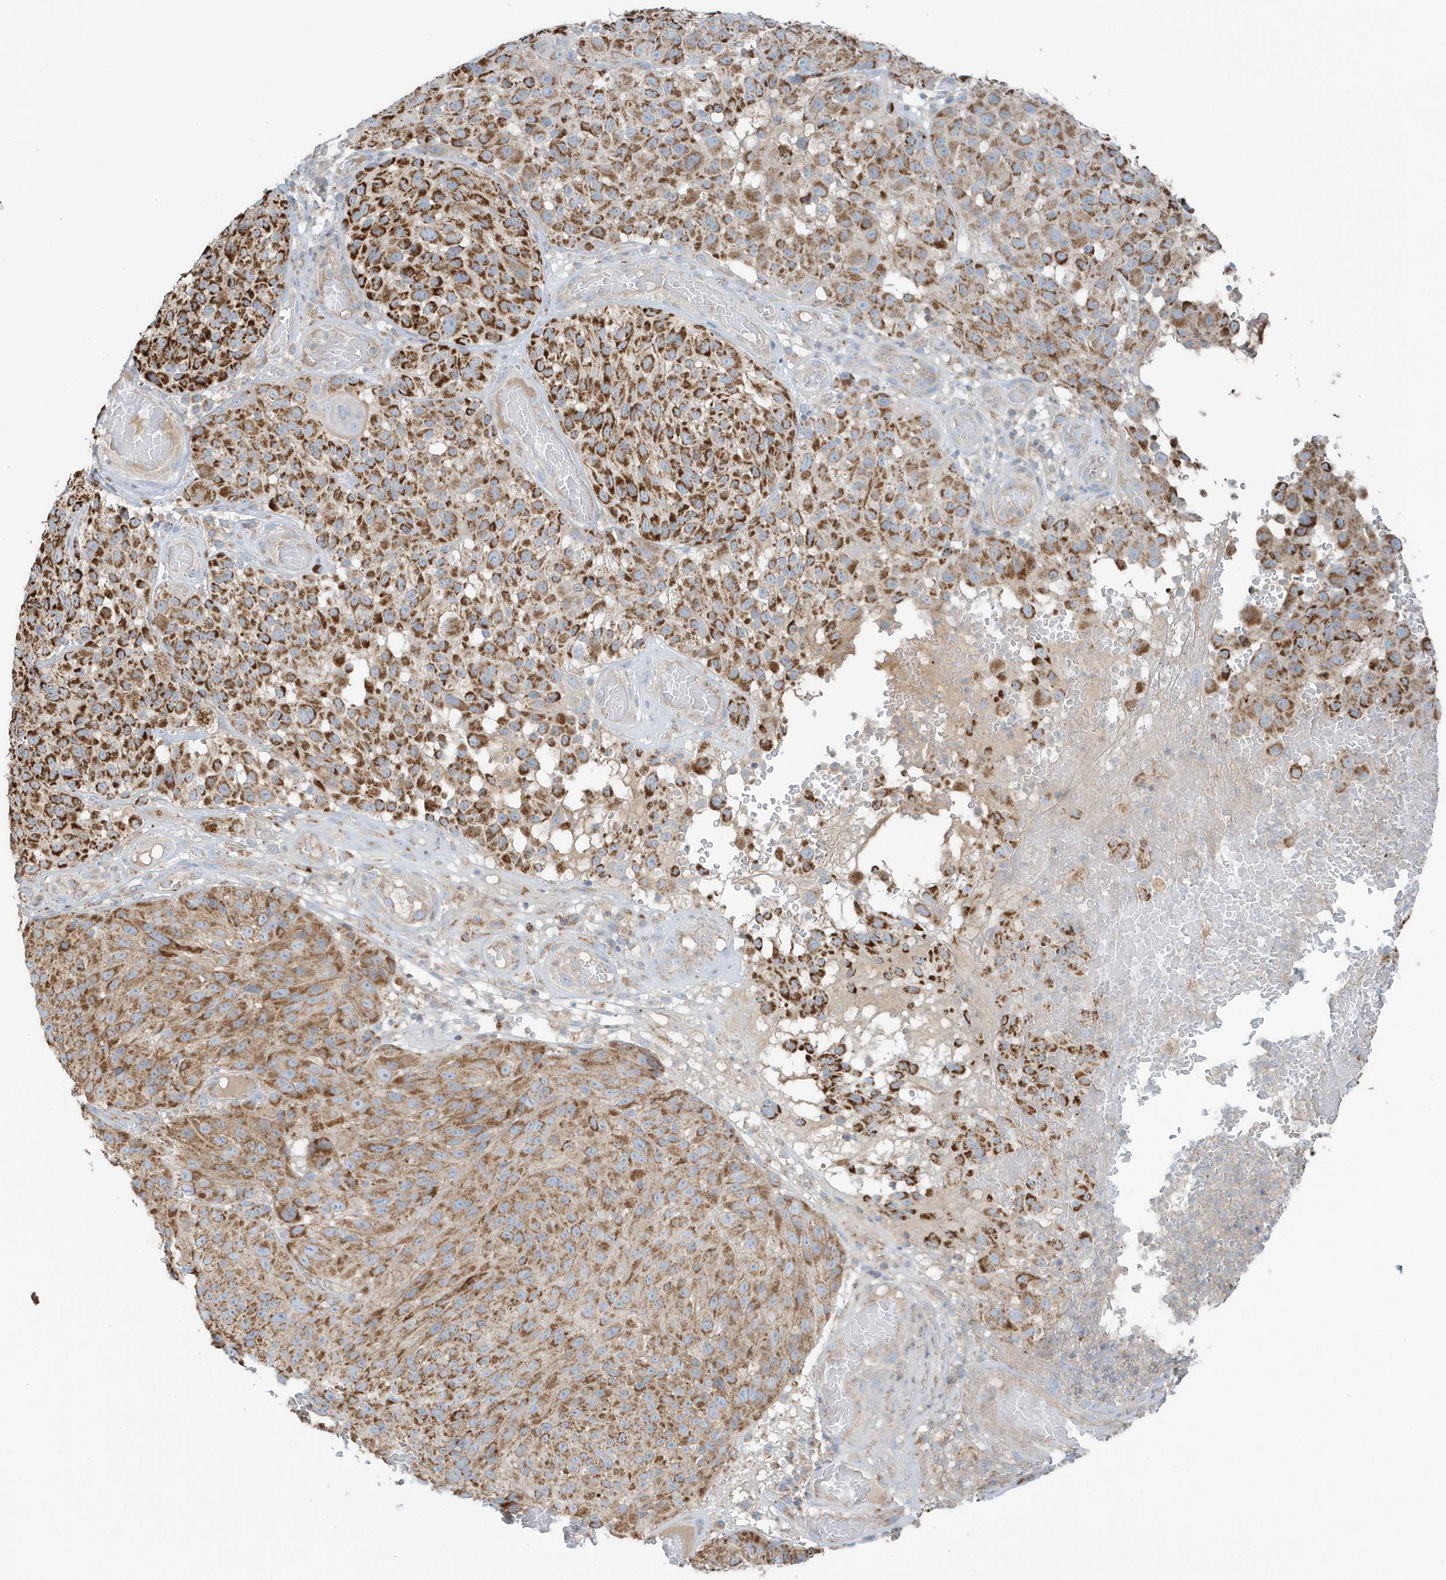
{"staining": {"intensity": "strong", "quantity": ">75%", "location": "cytoplasmic/membranous"}, "tissue": "melanoma", "cell_type": "Tumor cells", "image_type": "cancer", "snomed": [{"axis": "morphology", "description": "Malignant melanoma, NOS"}, {"axis": "topography", "description": "Skin"}], "caption": "High-magnification brightfield microscopy of malignant melanoma stained with DAB (brown) and counterstained with hematoxylin (blue). tumor cells exhibit strong cytoplasmic/membranous positivity is present in about>75% of cells.", "gene": "RAB11FIP3", "patient": {"sex": "male", "age": 83}}